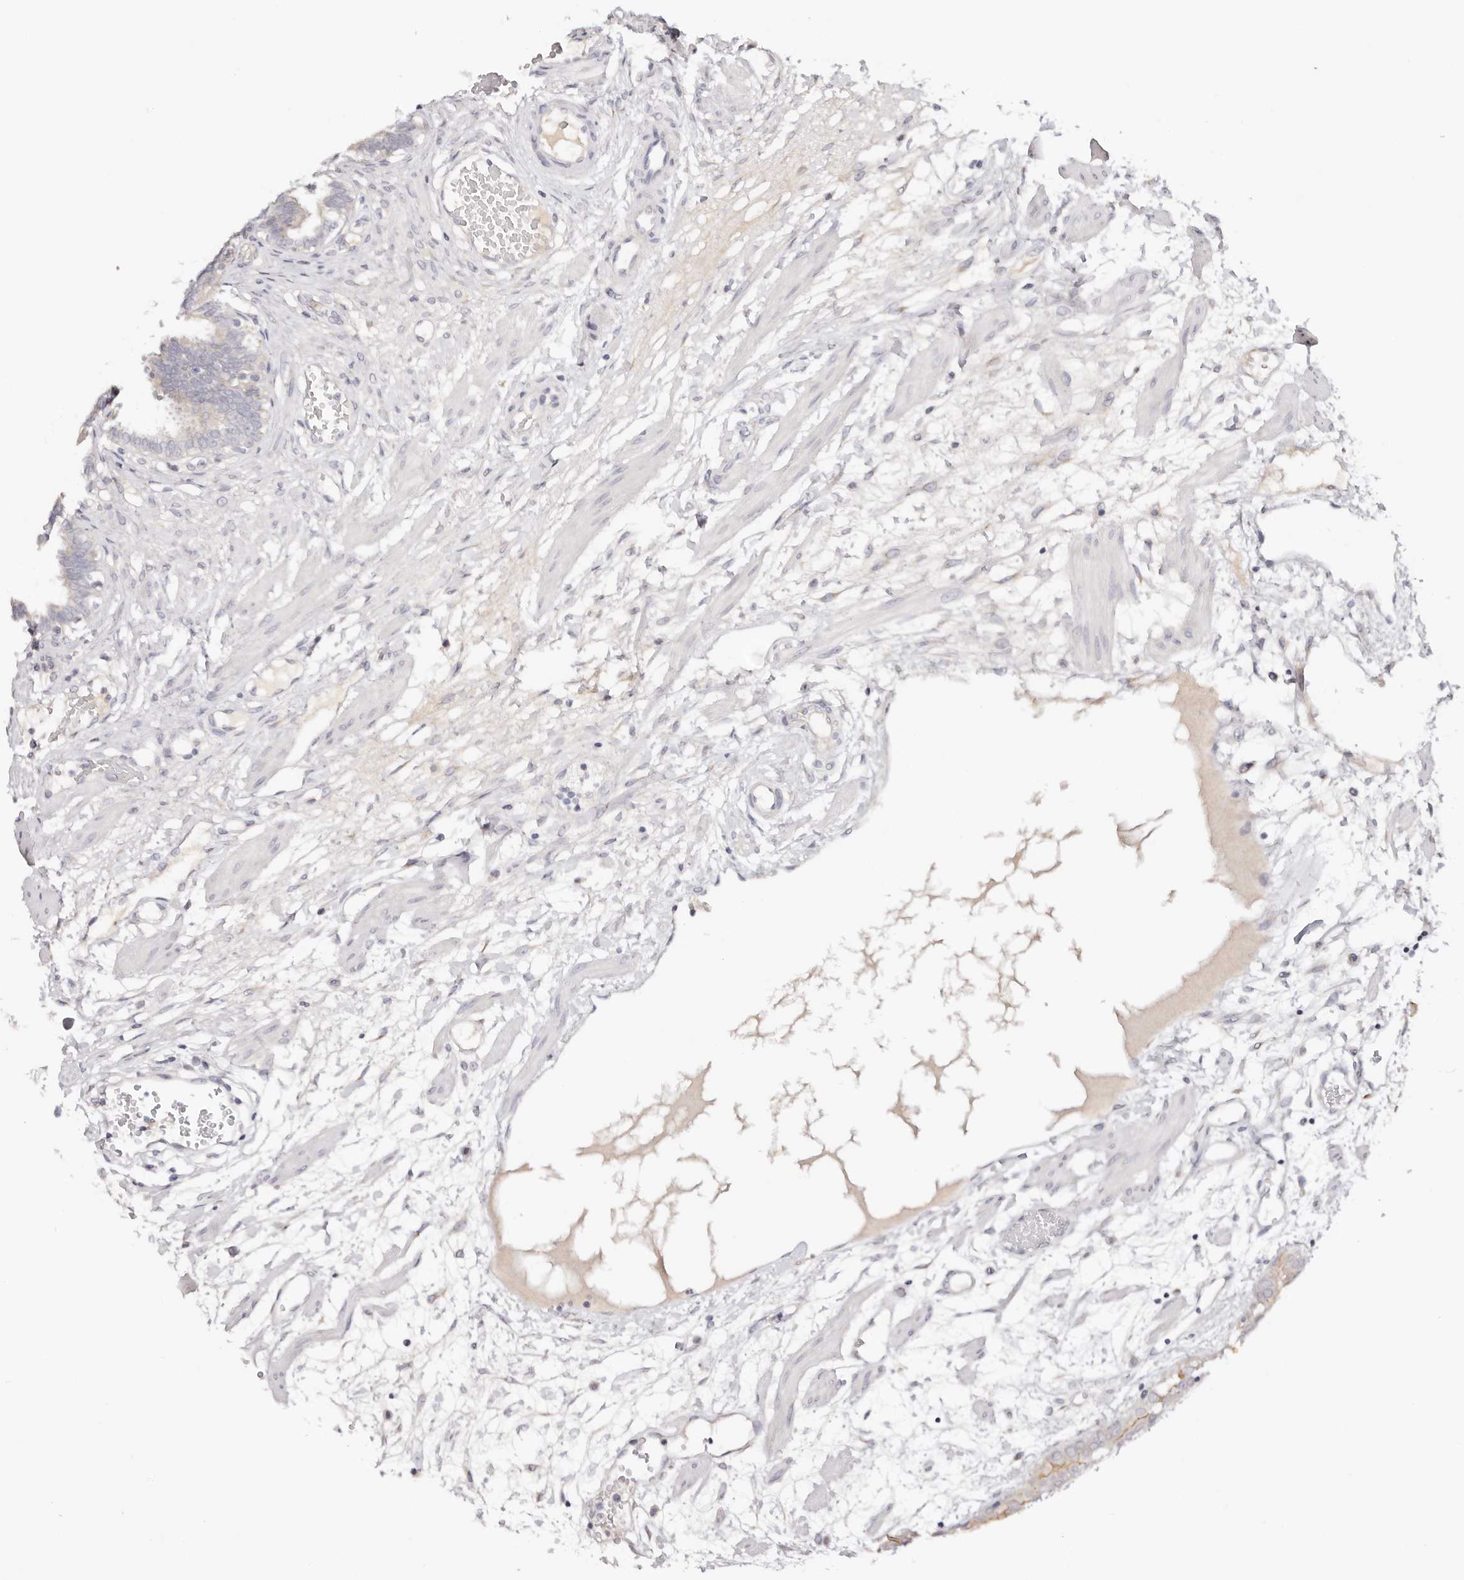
{"staining": {"intensity": "negative", "quantity": "none", "location": "none"}, "tissue": "fallopian tube", "cell_type": "Glandular cells", "image_type": "normal", "snomed": [{"axis": "morphology", "description": "Normal tissue, NOS"}, {"axis": "topography", "description": "Fallopian tube"}, {"axis": "topography", "description": "Placenta"}], "caption": "Immunohistochemistry of normal human fallopian tube displays no expression in glandular cells.", "gene": "DNASE1", "patient": {"sex": "female", "age": 32}}